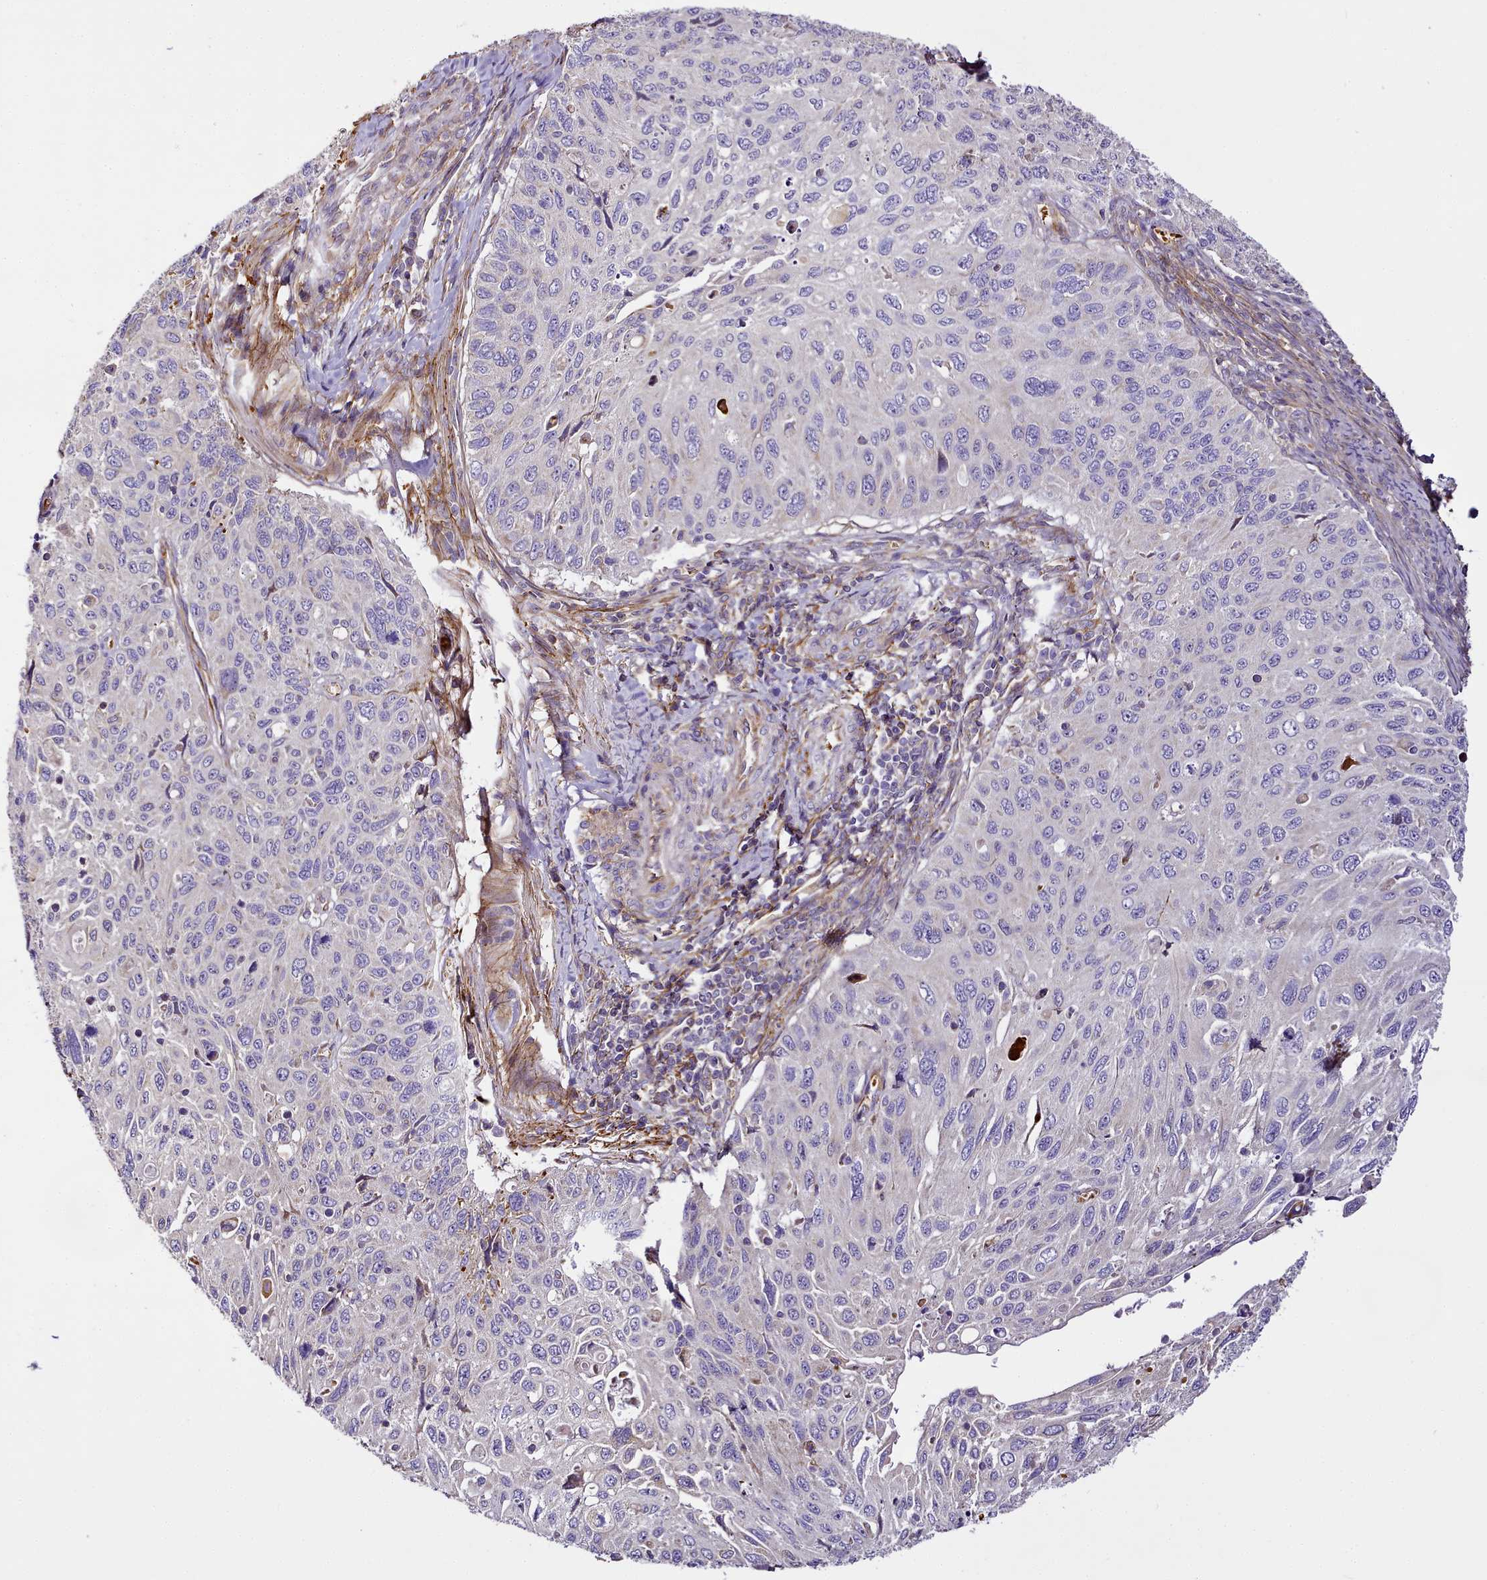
{"staining": {"intensity": "negative", "quantity": "none", "location": "none"}, "tissue": "cervical cancer", "cell_type": "Tumor cells", "image_type": "cancer", "snomed": [{"axis": "morphology", "description": "Squamous cell carcinoma, NOS"}, {"axis": "topography", "description": "Cervix"}], "caption": "IHC micrograph of neoplastic tissue: human squamous cell carcinoma (cervical) stained with DAB (3,3'-diaminobenzidine) shows no significant protein staining in tumor cells.", "gene": "NBPF1", "patient": {"sex": "female", "age": 70}}